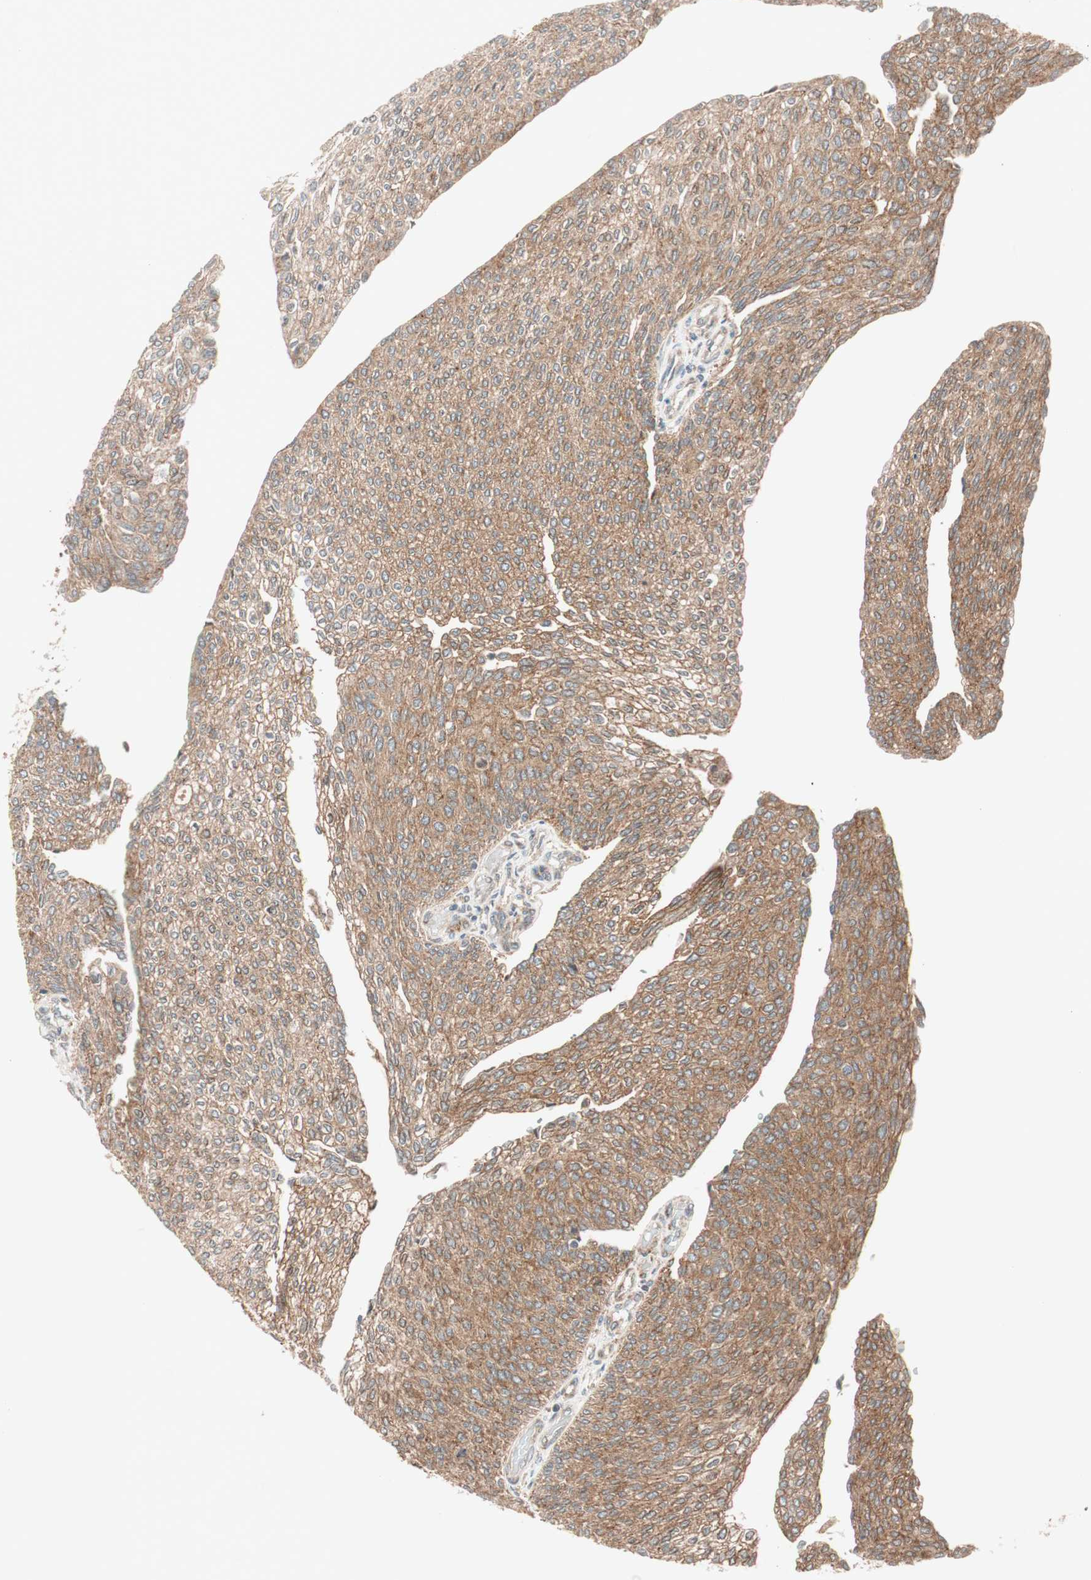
{"staining": {"intensity": "moderate", "quantity": ">75%", "location": "cytoplasmic/membranous"}, "tissue": "urothelial cancer", "cell_type": "Tumor cells", "image_type": "cancer", "snomed": [{"axis": "morphology", "description": "Urothelial carcinoma, Low grade"}, {"axis": "topography", "description": "Urinary bladder"}], "caption": "A micrograph of urothelial cancer stained for a protein reveals moderate cytoplasmic/membranous brown staining in tumor cells.", "gene": "ABI1", "patient": {"sex": "female", "age": 79}}